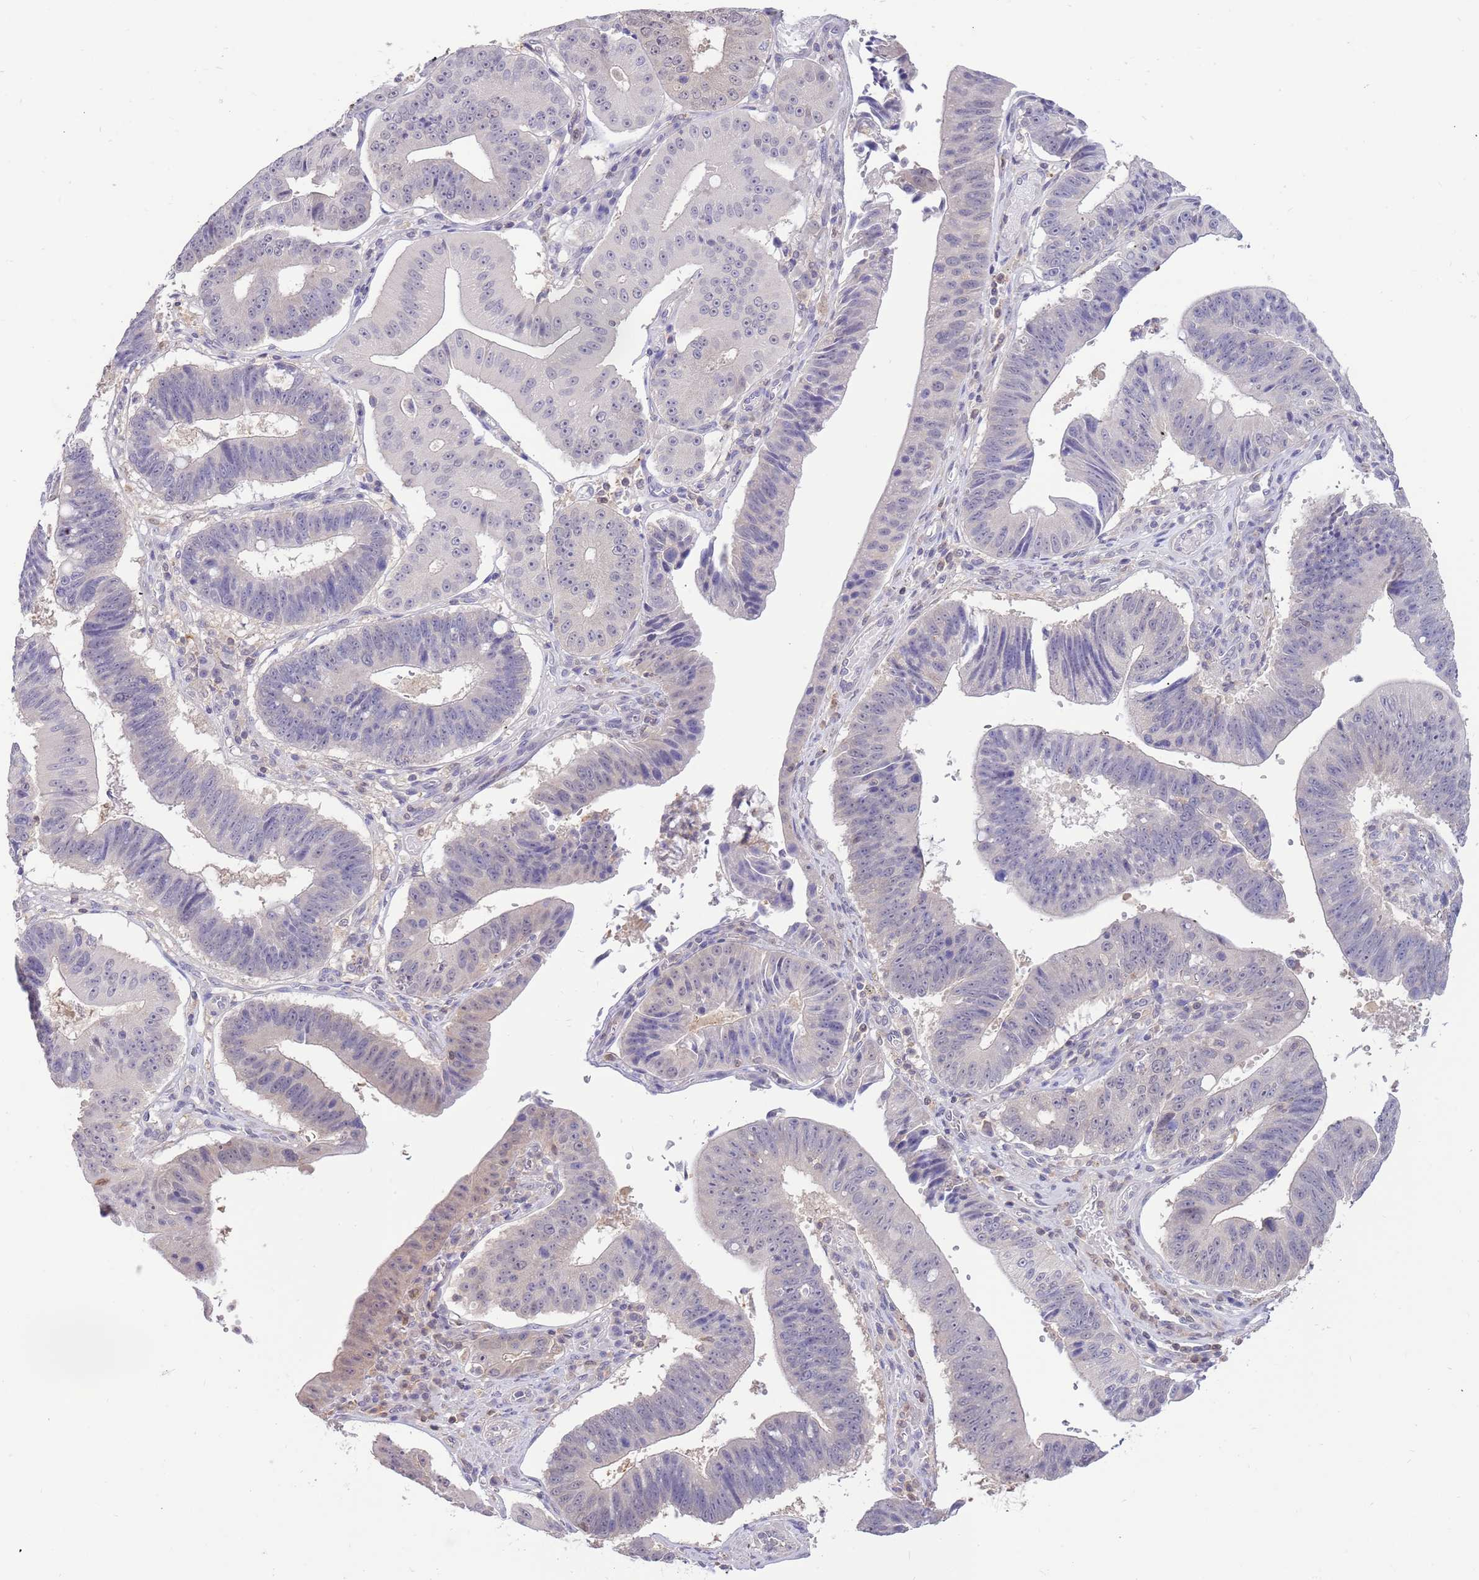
{"staining": {"intensity": "weak", "quantity": "<25%", "location": "cytoplasmic/membranous"}, "tissue": "stomach cancer", "cell_type": "Tumor cells", "image_type": "cancer", "snomed": [{"axis": "morphology", "description": "Adenocarcinoma, NOS"}, {"axis": "topography", "description": "Stomach"}], "caption": "Human stomach adenocarcinoma stained for a protein using IHC shows no expression in tumor cells.", "gene": "AP5S1", "patient": {"sex": "male", "age": 59}}